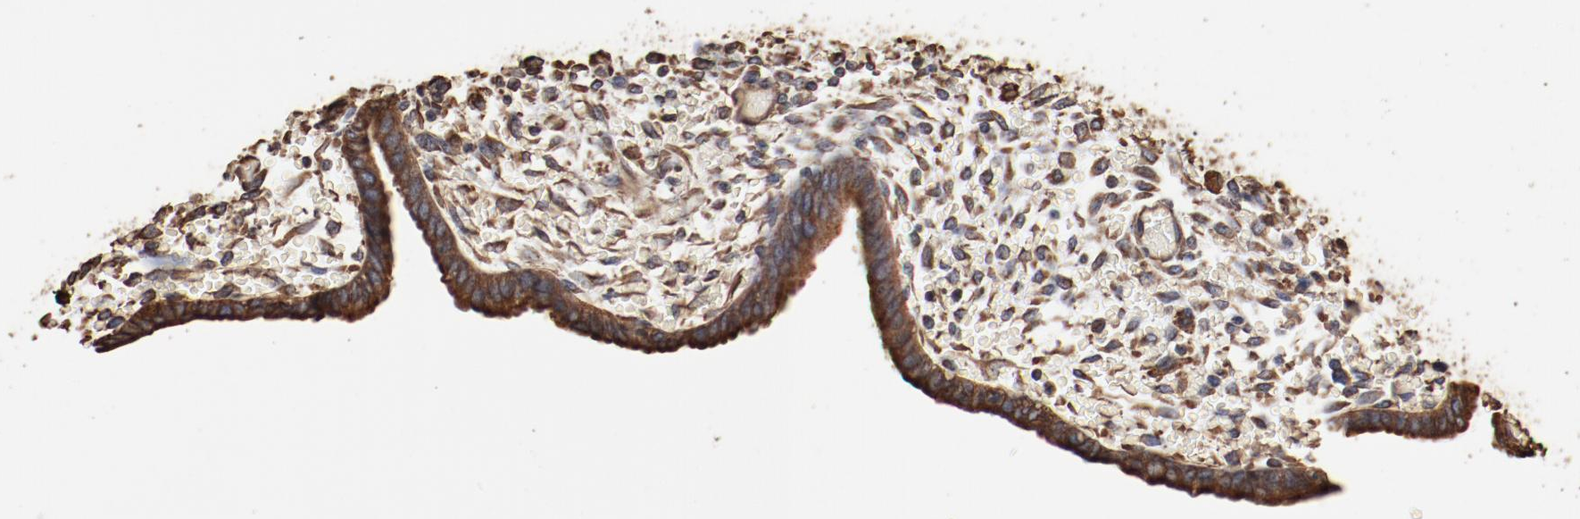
{"staining": {"intensity": "moderate", "quantity": "<25%", "location": "cytoplasmic/membranous"}, "tissue": "endometrium", "cell_type": "Cells in endometrial stroma", "image_type": "normal", "snomed": [{"axis": "morphology", "description": "Normal tissue, NOS"}, {"axis": "topography", "description": "Endometrium"}], "caption": "Protein analysis of normal endometrium demonstrates moderate cytoplasmic/membranous positivity in about <25% of cells in endometrial stroma.", "gene": "PDIA3", "patient": {"sex": "female", "age": 42}}